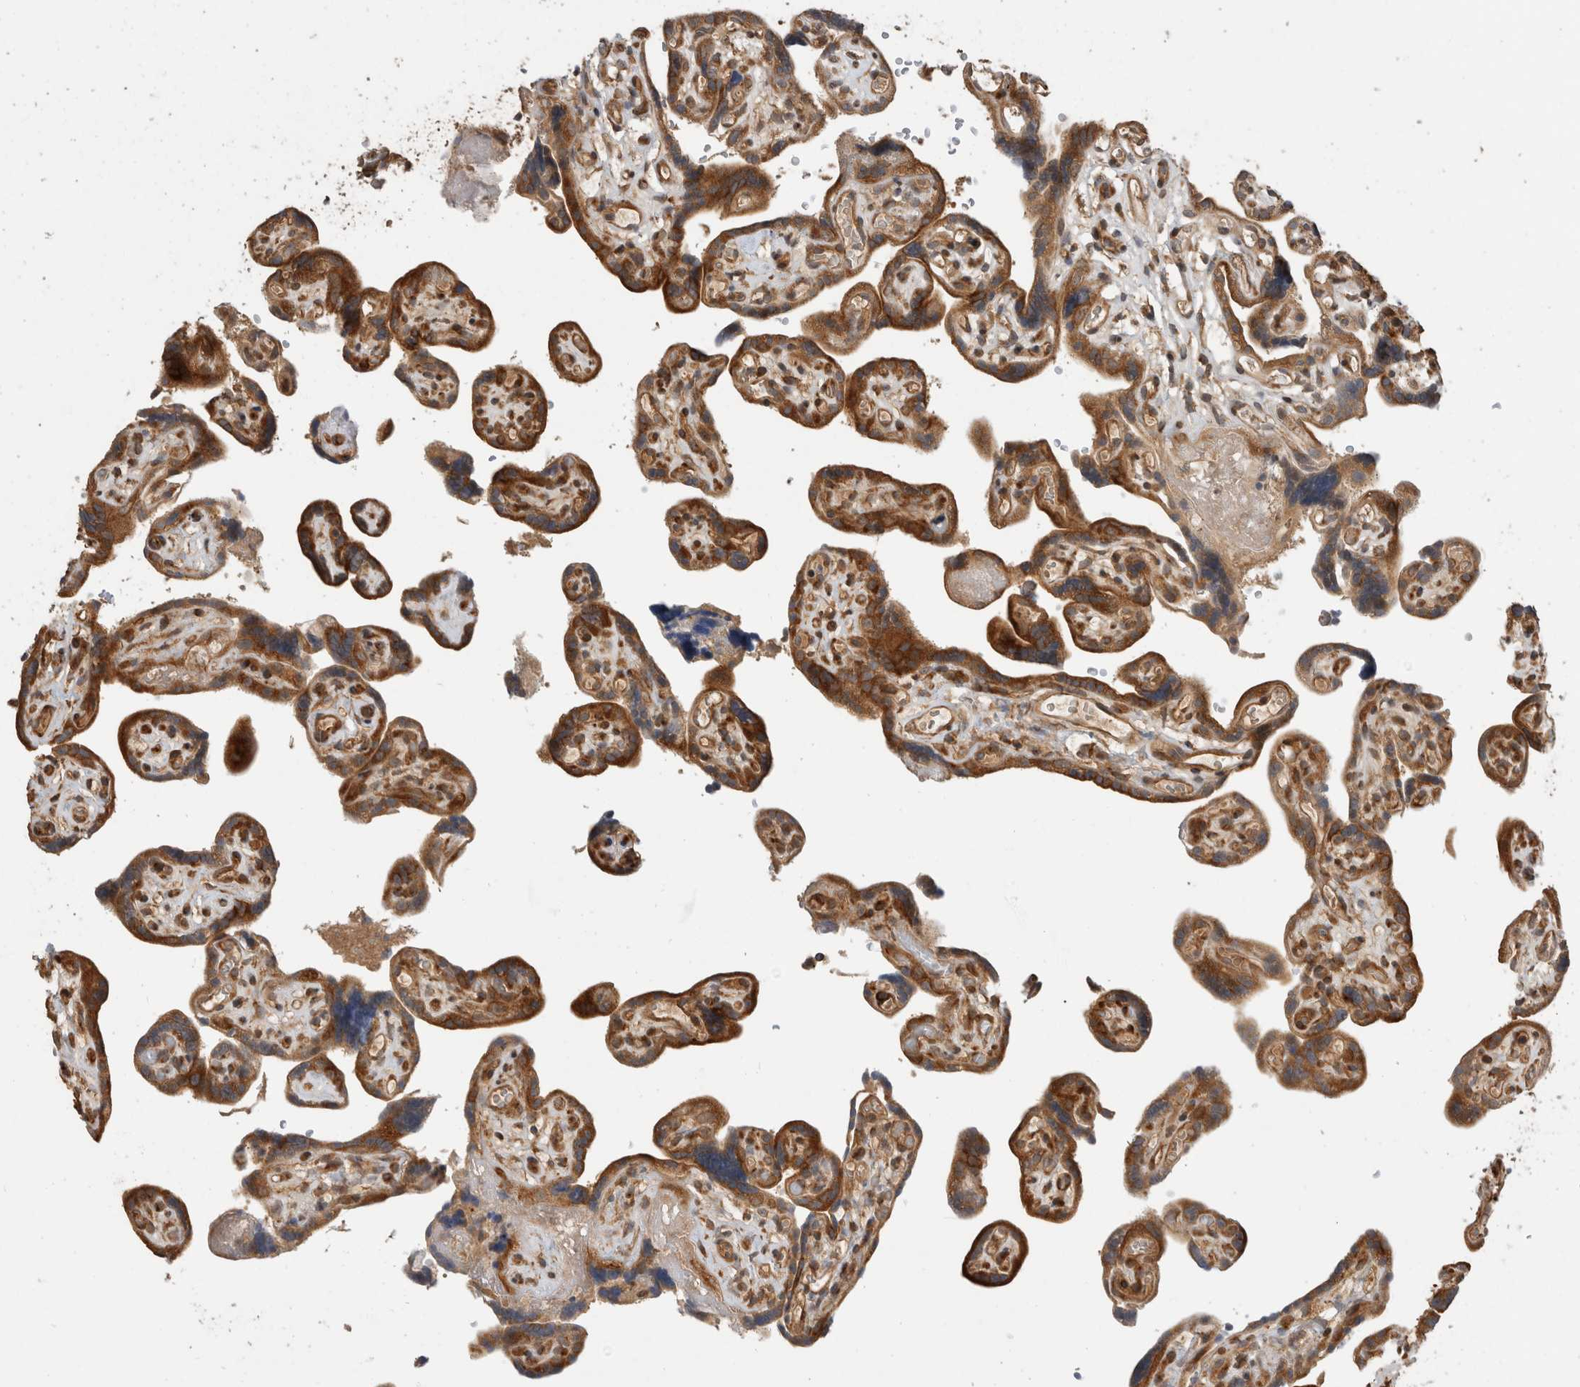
{"staining": {"intensity": "strong", "quantity": ">75%", "location": "cytoplasmic/membranous"}, "tissue": "placenta", "cell_type": "Decidual cells", "image_type": "normal", "snomed": [{"axis": "morphology", "description": "Normal tissue, NOS"}, {"axis": "topography", "description": "Placenta"}], "caption": "Human placenta stained for a protein (brown) displays strong cytoplasmic/membranous positive positivity in about >75% of decidual cells.", "gene": "PCDHB15", "patient": {"sex": "female", "age": 30}}